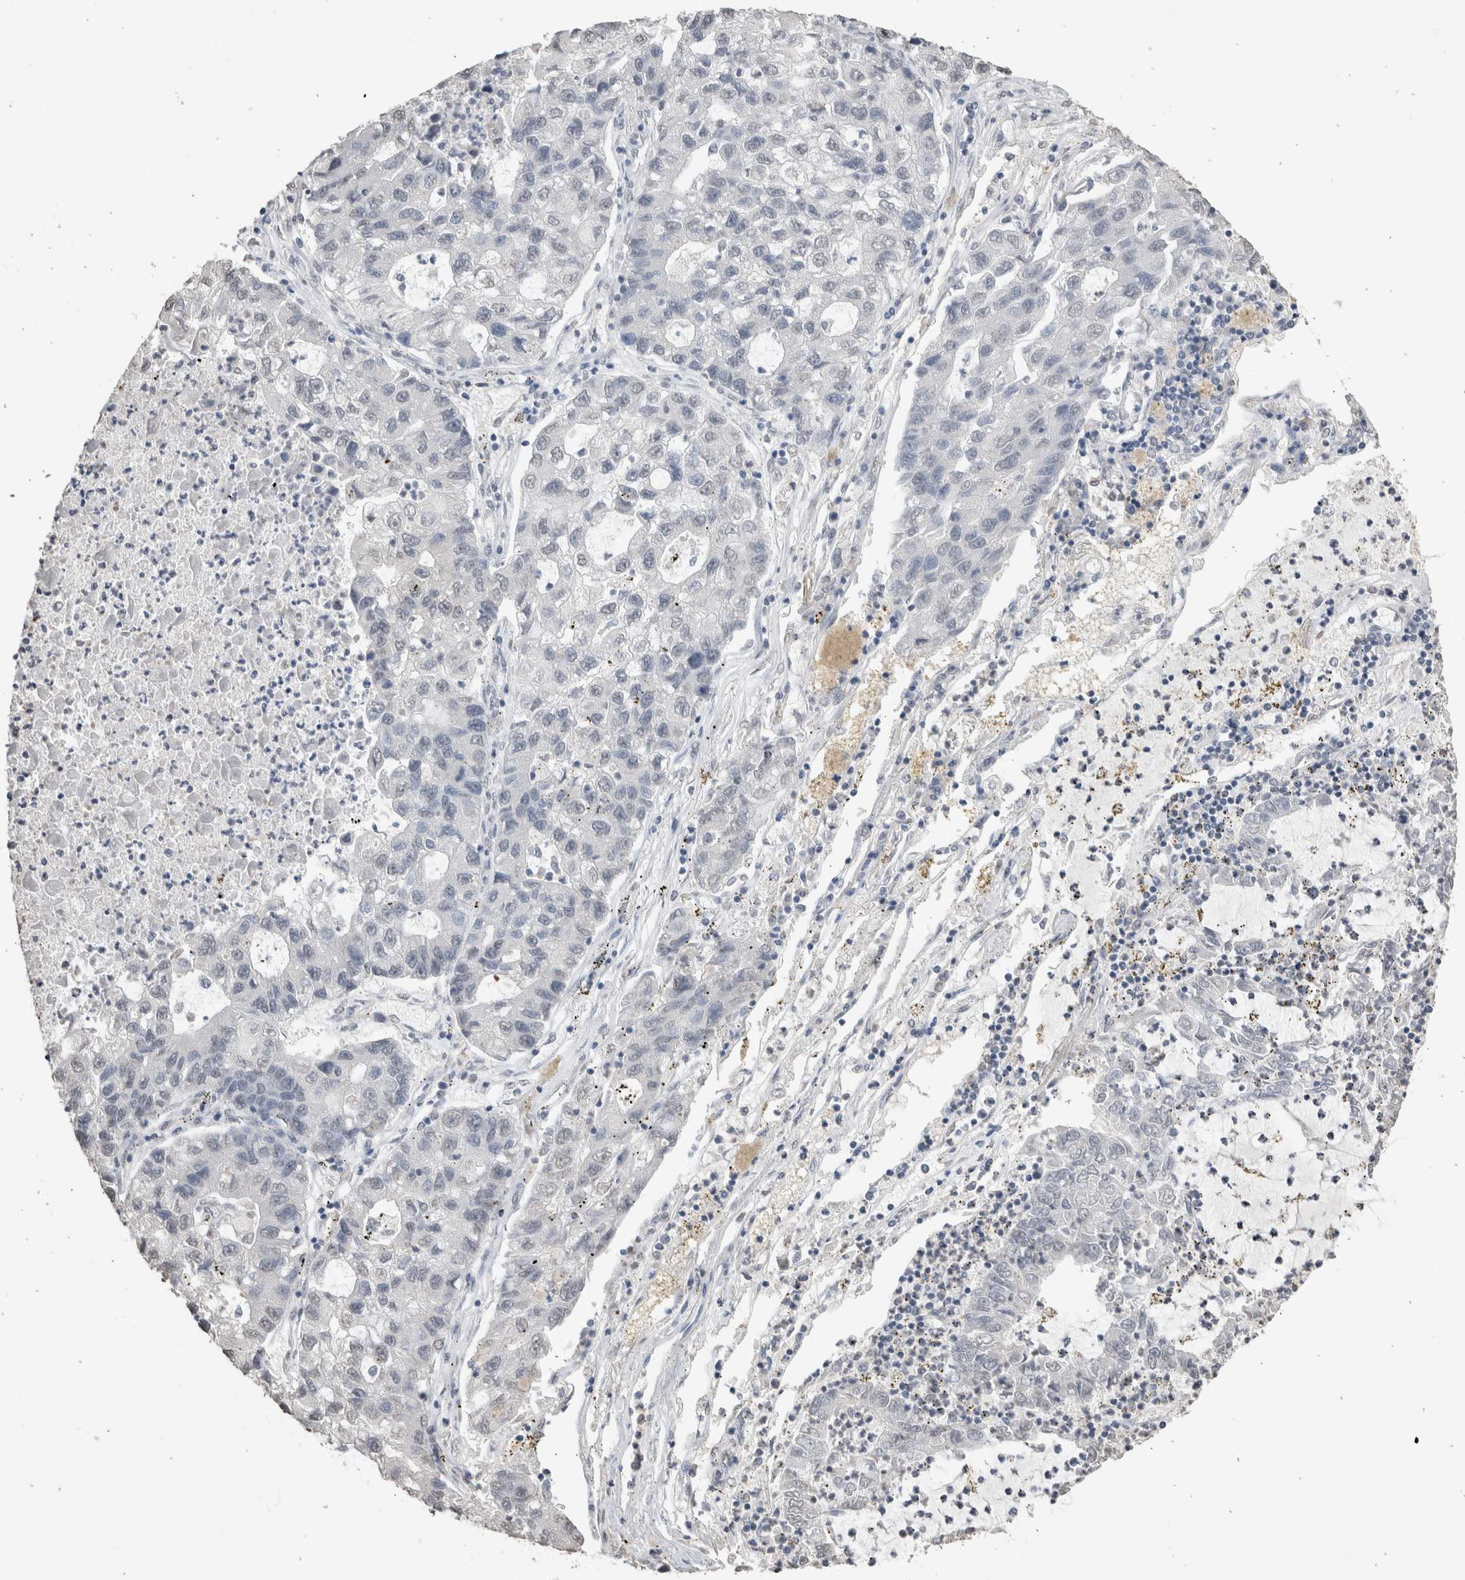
{"staining": {"intensity": "negative", "quantity": "none", "location": "none"}, "tissue": "lung cancer", "cell_type": "Tumor cells", "image_type": "cancer", "snomed": [{"axis": "morphology", "description": "Adenocarcinoma, NOS"}, {"axis": "topography", "description": "Lung"}], "caption": "Protein analysis of lung cancer (adenocarcinoma) demonstrates no significant expression in tumor cells.", "gene": "LGALS2", "patient": {"sex": "female", "age": 51}}